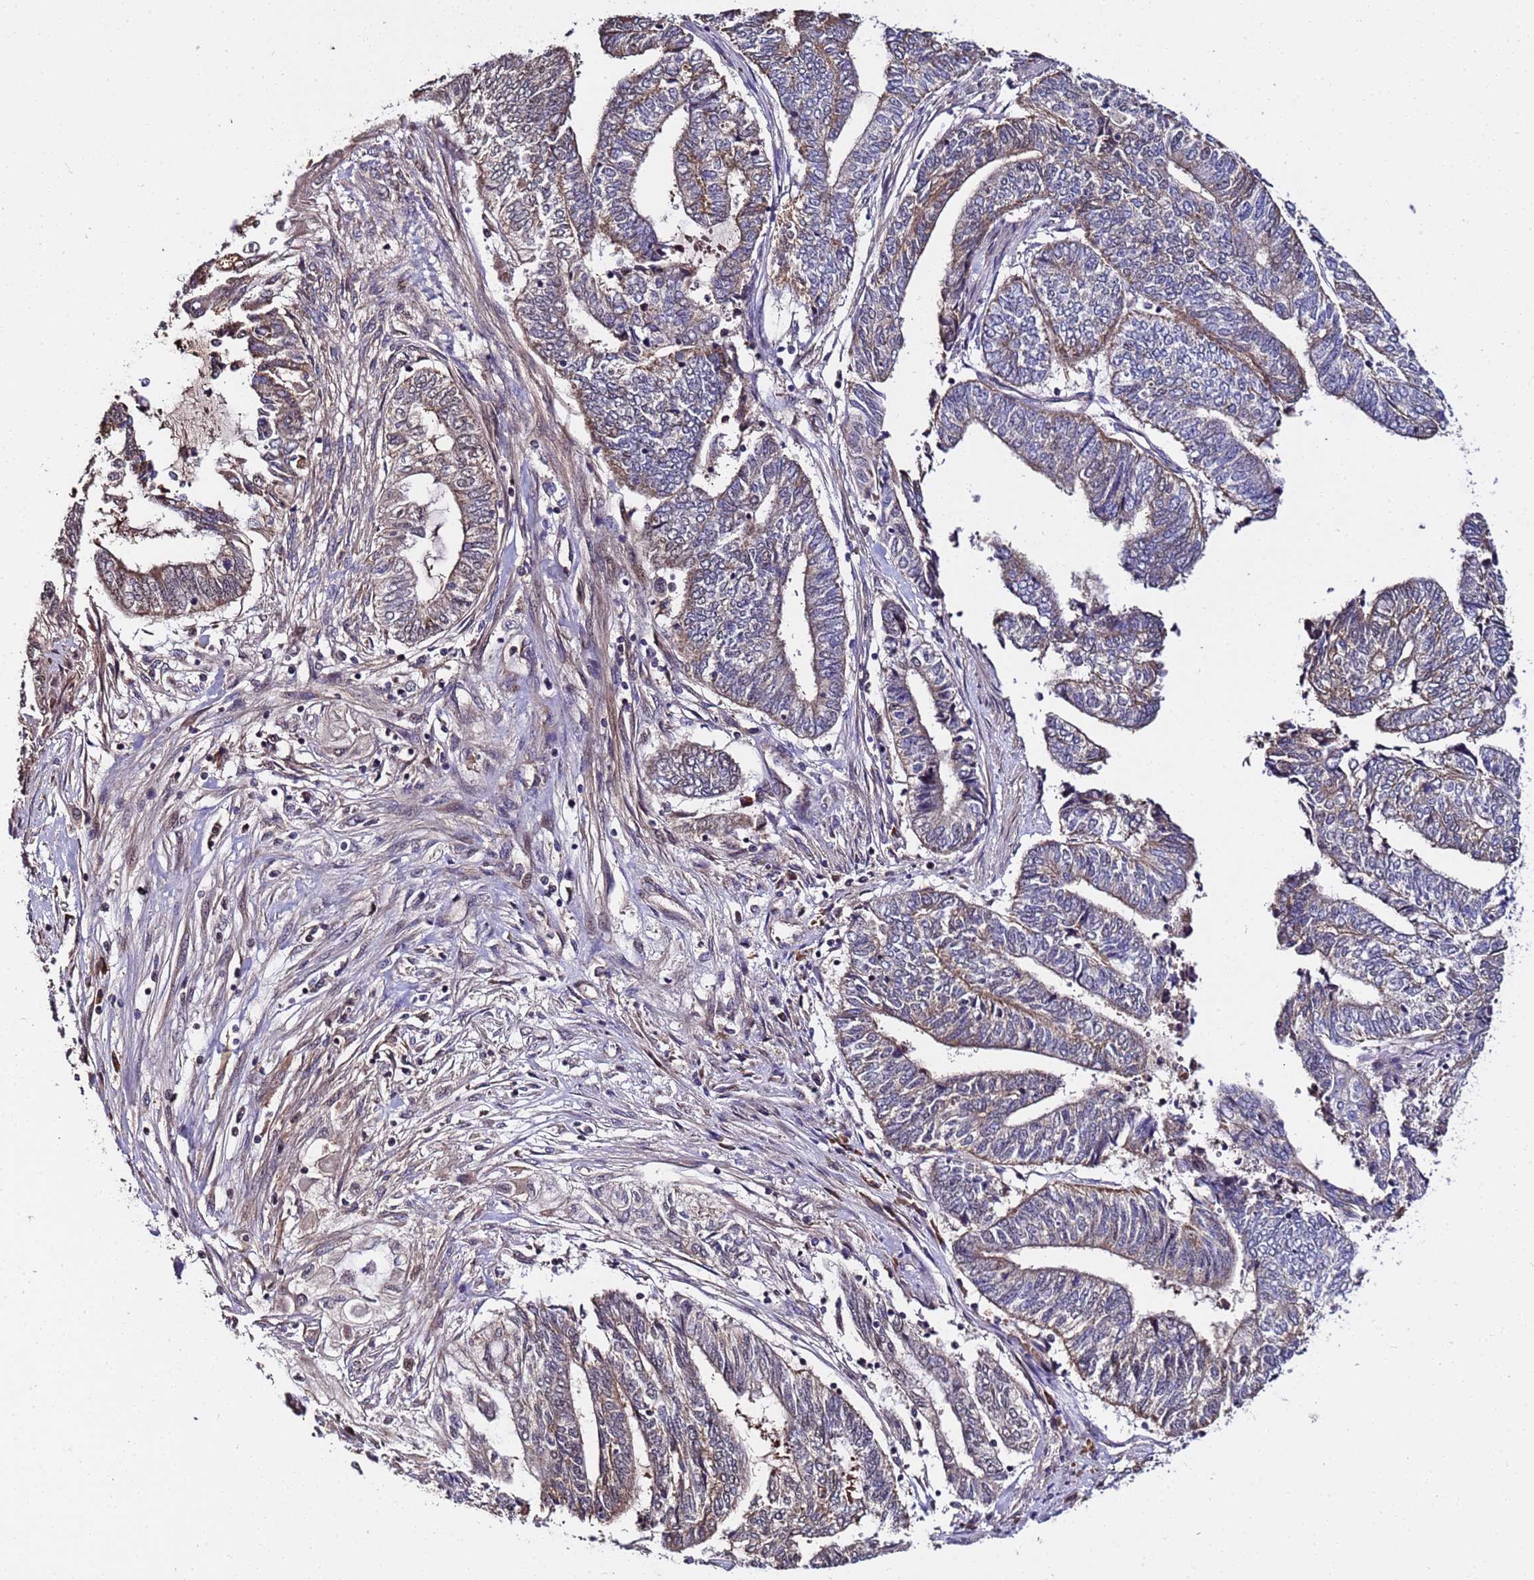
{"staining": {"intensity": "moderate", "quantity": "<25%", "location": "cytoplasmic/membranous"}, "tissue": "endometrial cancer", "cell_type": "Tumor cells", "image_type": "cancer", "snomed": [{"axis": "morphology", "description": "Adenocarcinoma, NOS"}, {"axis": "topography", "description": "Uterus"}, {"axis": "topography", "description": "Endometrium"}], "caption": "Protein staining by immunohistochemistry shows moderate cytoplasmic/membranous staining in approximately <25% of tumor cells in endometrial cancer (adenocarcinoma). (Brightfield microscopy of DAB IHC at high magnification).", "gene": "WNK4", "patient": {"sex": "female", "age": 70}}